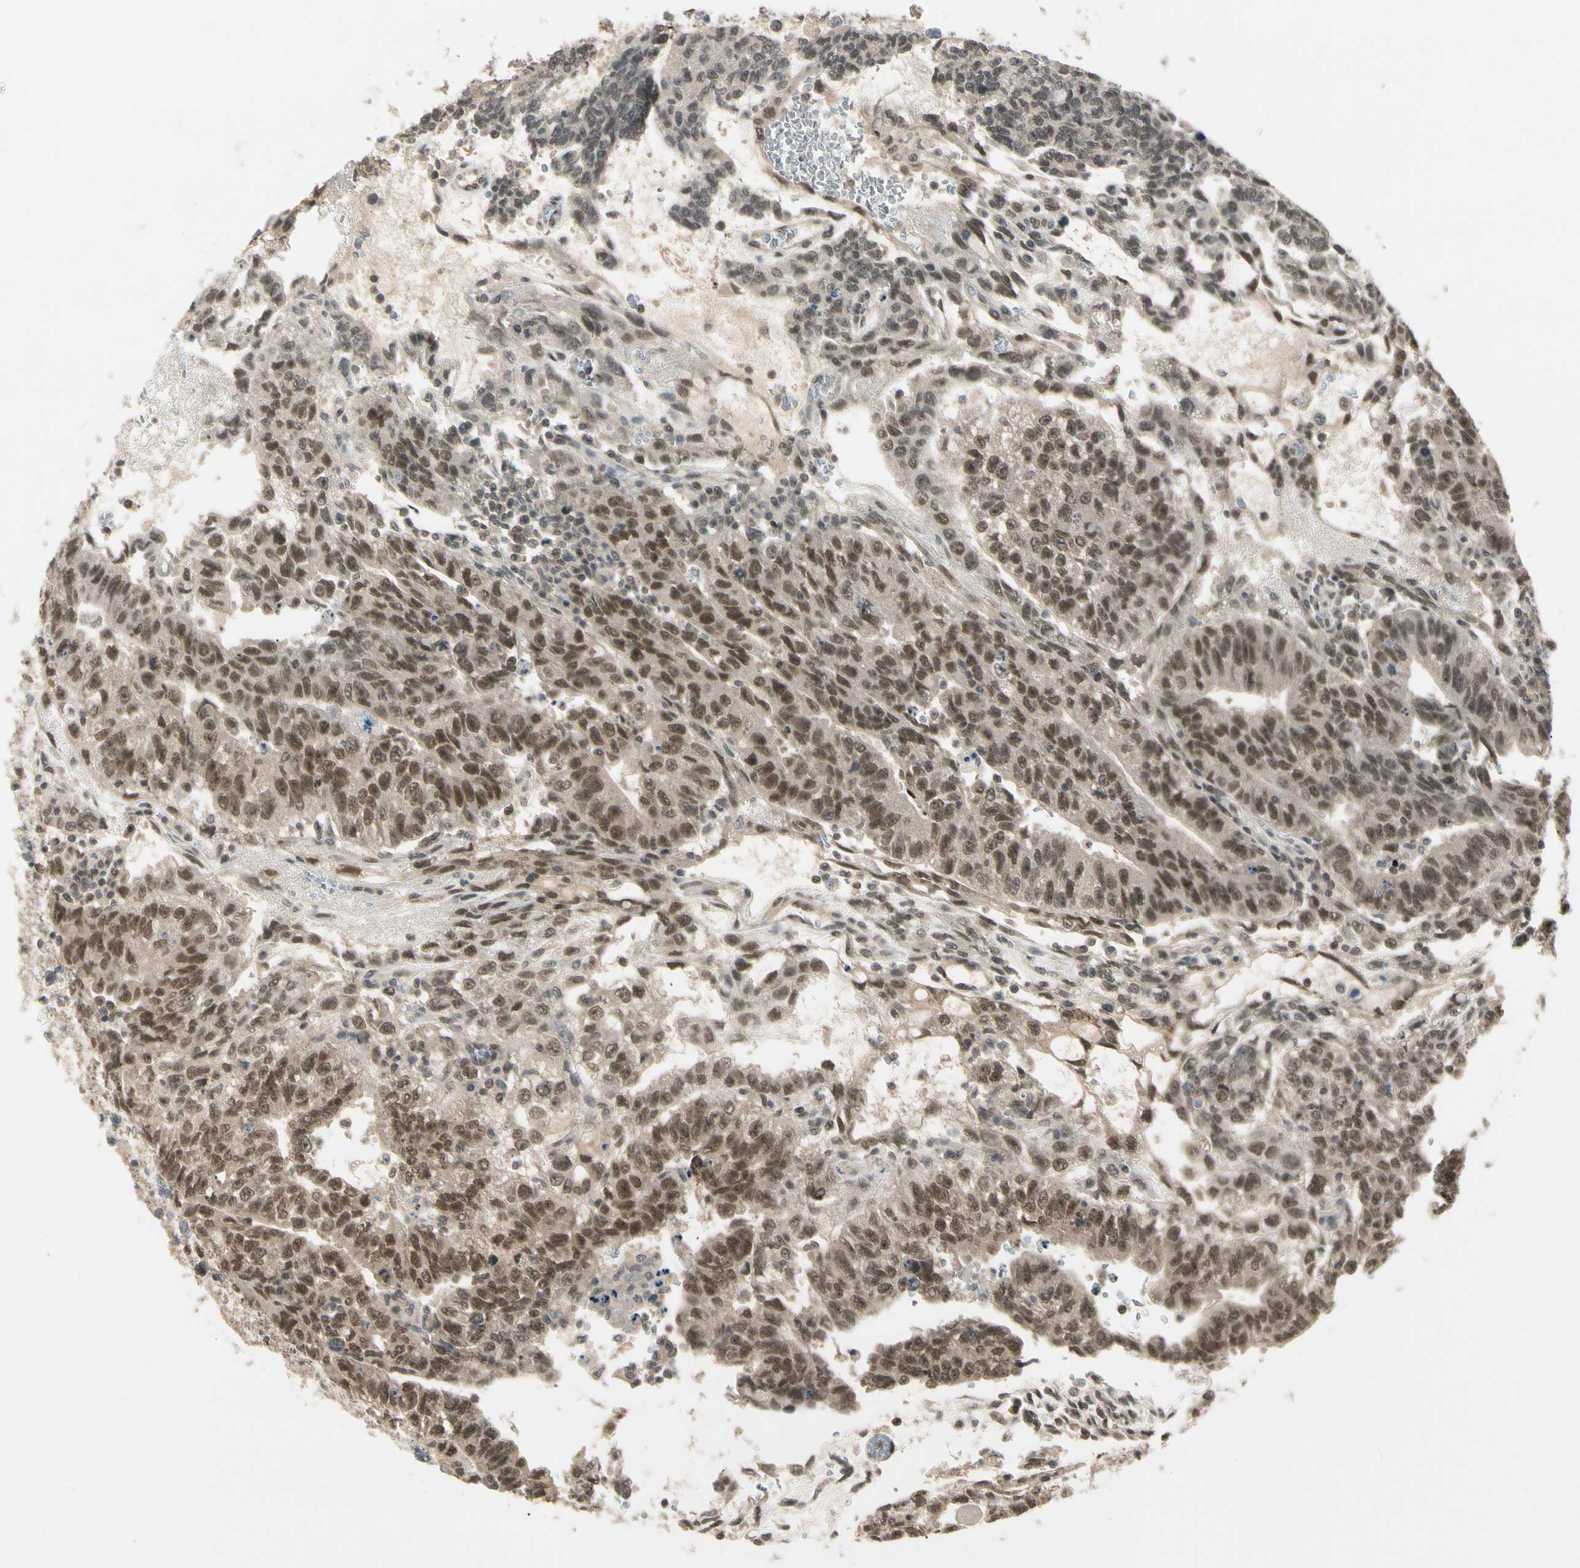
{"staining": {"intensity": "moderate", "quantity": ">75%", "location": "cytoplasmic/membranous,nuclear"}, "tissue": "testis cancer", "cell_type": "Tumor cells", "image_type": "cancer", "snomed": [{"axis": "morphology", "description": "Seminoma, NOS"}, {"axis": "morphology", "description": "Carcinoma, Embryonal, NOS"}, {"axis": "topography", "description": "Testis"}], "caption": "Immunohistochemistry histopathology image of testis seminoma stained for a protein (brown), which displays medium levels of moderate cytoplasmic/membranous and nuclear staining in about >75% of tumor cells.", "gene": "ZSCAN12", "patient": {"sex": "male", "age": 52}}